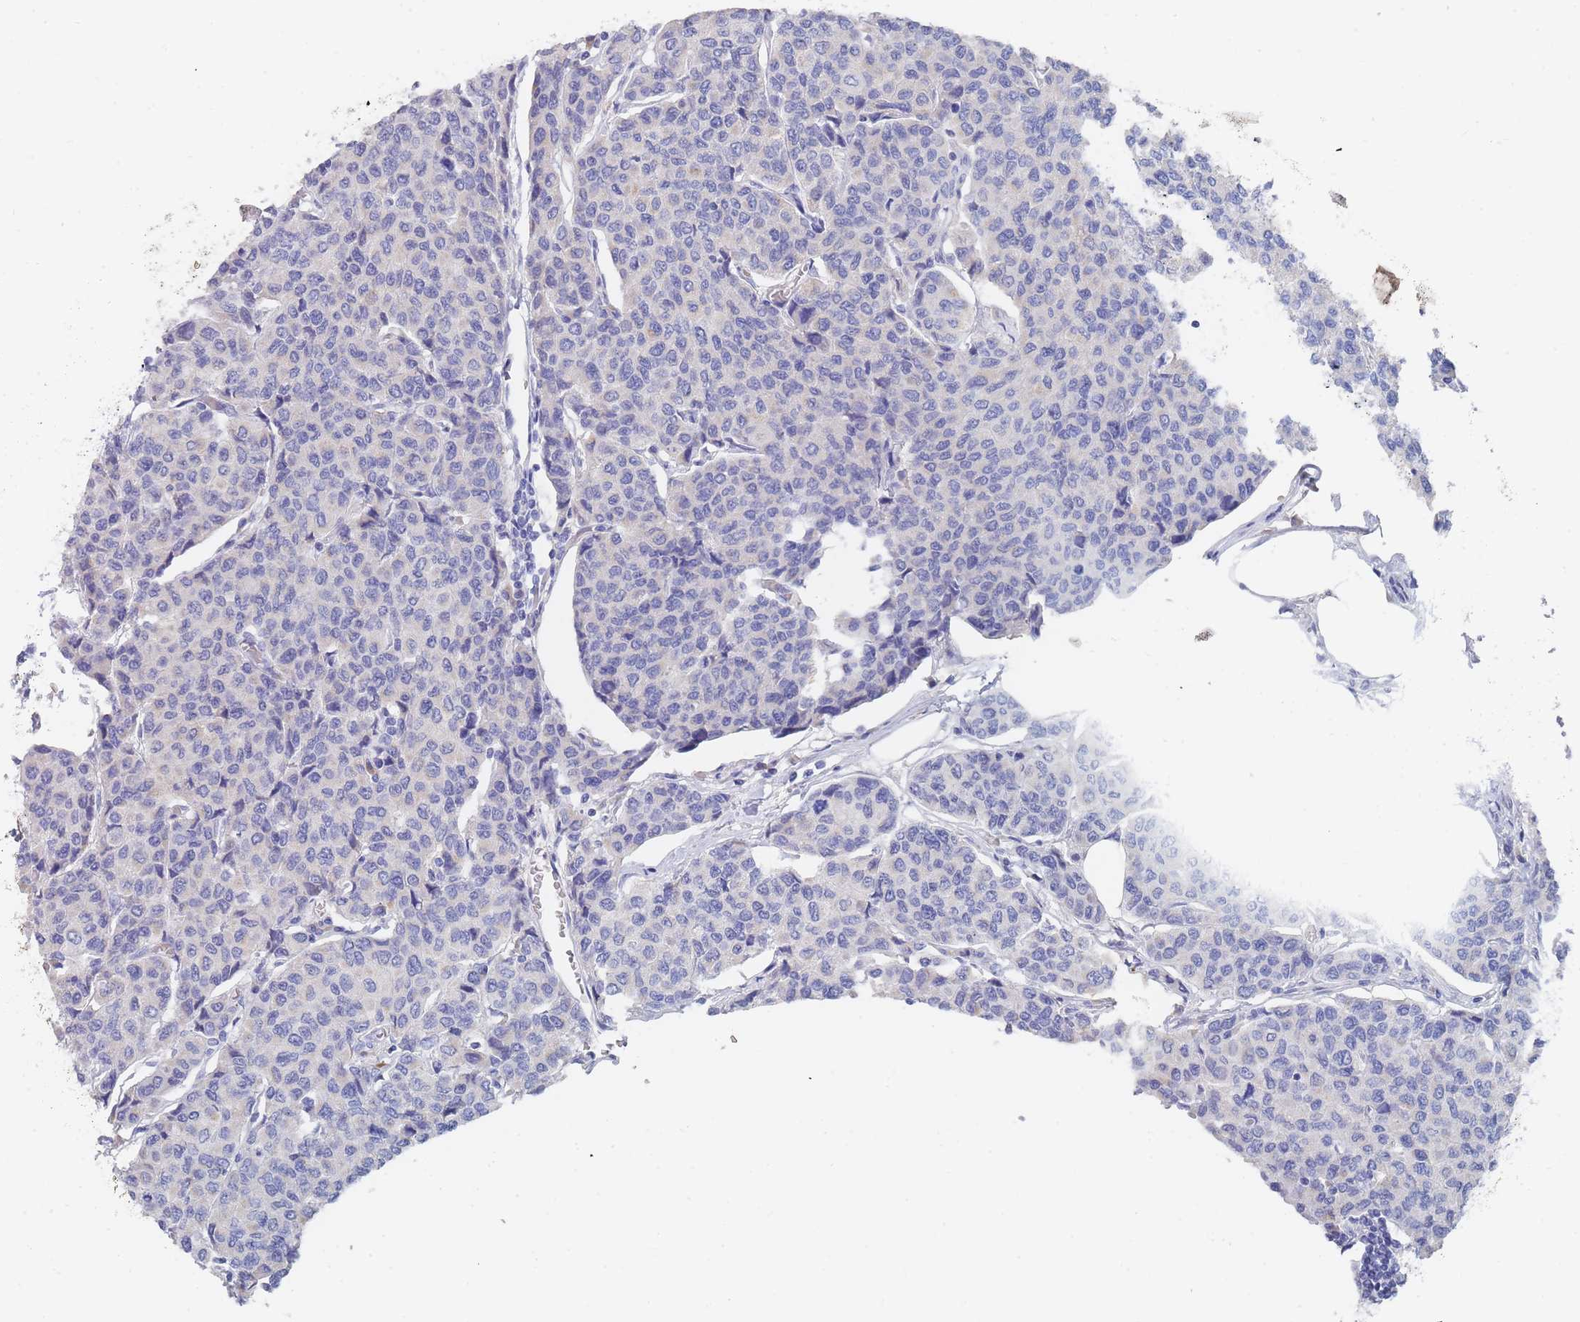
{"staining": {"intensity": "negative", "quantity": "none", "location": "none"}, "tissue": "breast cancer", "cell_type": "Tumor cells", "image_type": "cancer", "snomed": [{"axis": "morphology", "description": "Duct carcinoma"}, {"axis": "topography", "description": "Breast"}], "caption": "A high-resolution image shows immunohistochemistry (IHC) staining of breast cancer (invasive ductal carcinoma), which exhibits no significant positivity in tumor cells. (Brightfield microscopy of DAB (3,3'-diaminobenzidine) immunohistochemistry (IHC) at high magnification).", "gene": "SLC25A35", "patient": {"sex": "female", "age": 55}}